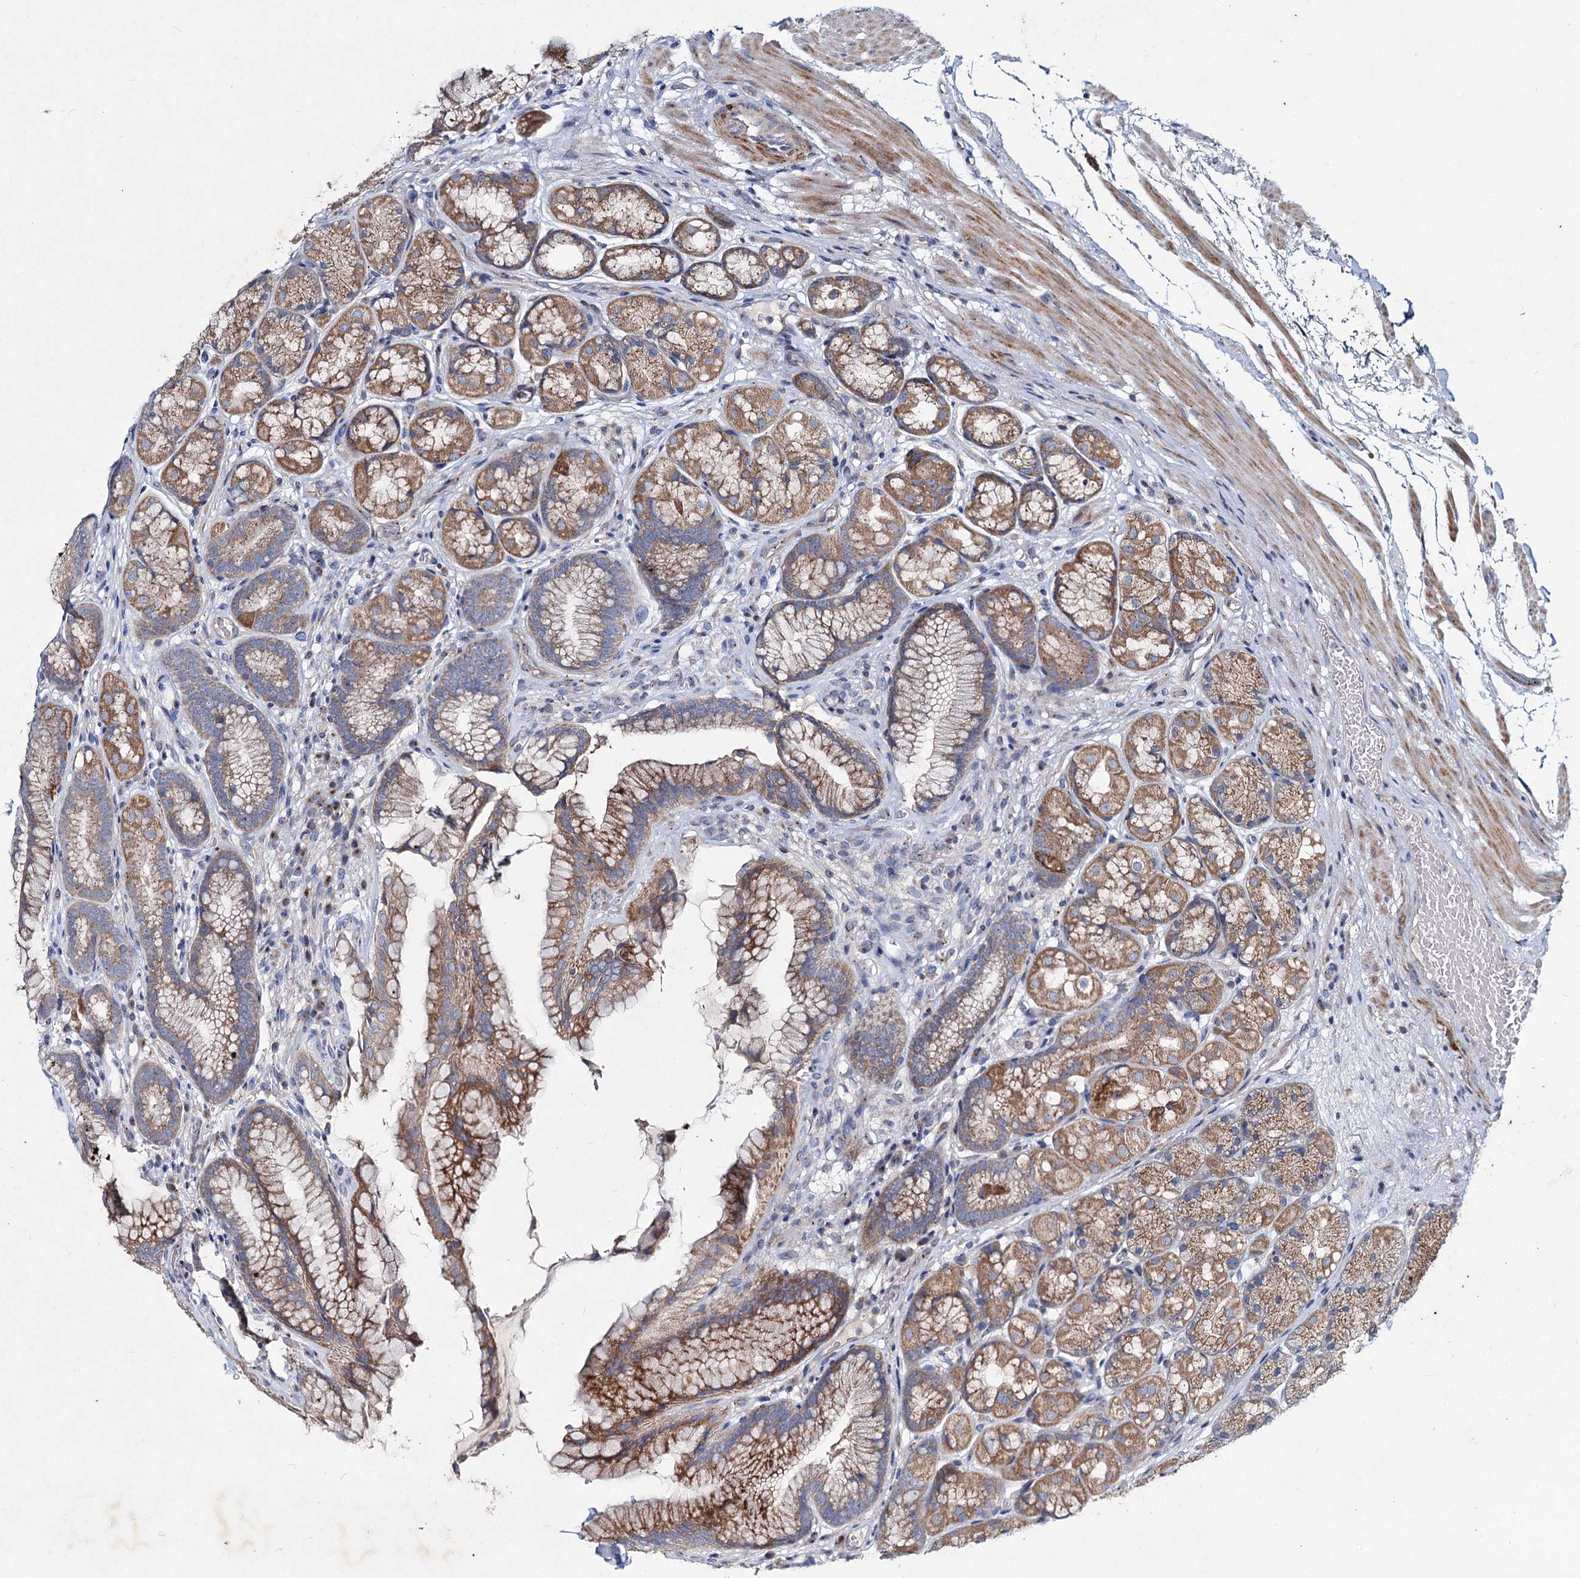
{"staining": {"intensity": "moderate", "quantity": ">75%", "location": "cytoplasmic/membranous"}, "tissue": "stomach", "cell_type": "Glandular cells", "image_type": "normal", "snomed": [{"axis": "morphology", "description": "Normal tissue, NOS"}, {"axis": "topography", "description": "Stomach"}], "caption": "This micrograph exhibits immunohistochemistry staining of normal stomach, with medium moderate cytoplasmic/membranous staining in approximately >75% of glandular cells.", "gene": "AGBL4", "patient": {"sex": "male", "age": 63}}